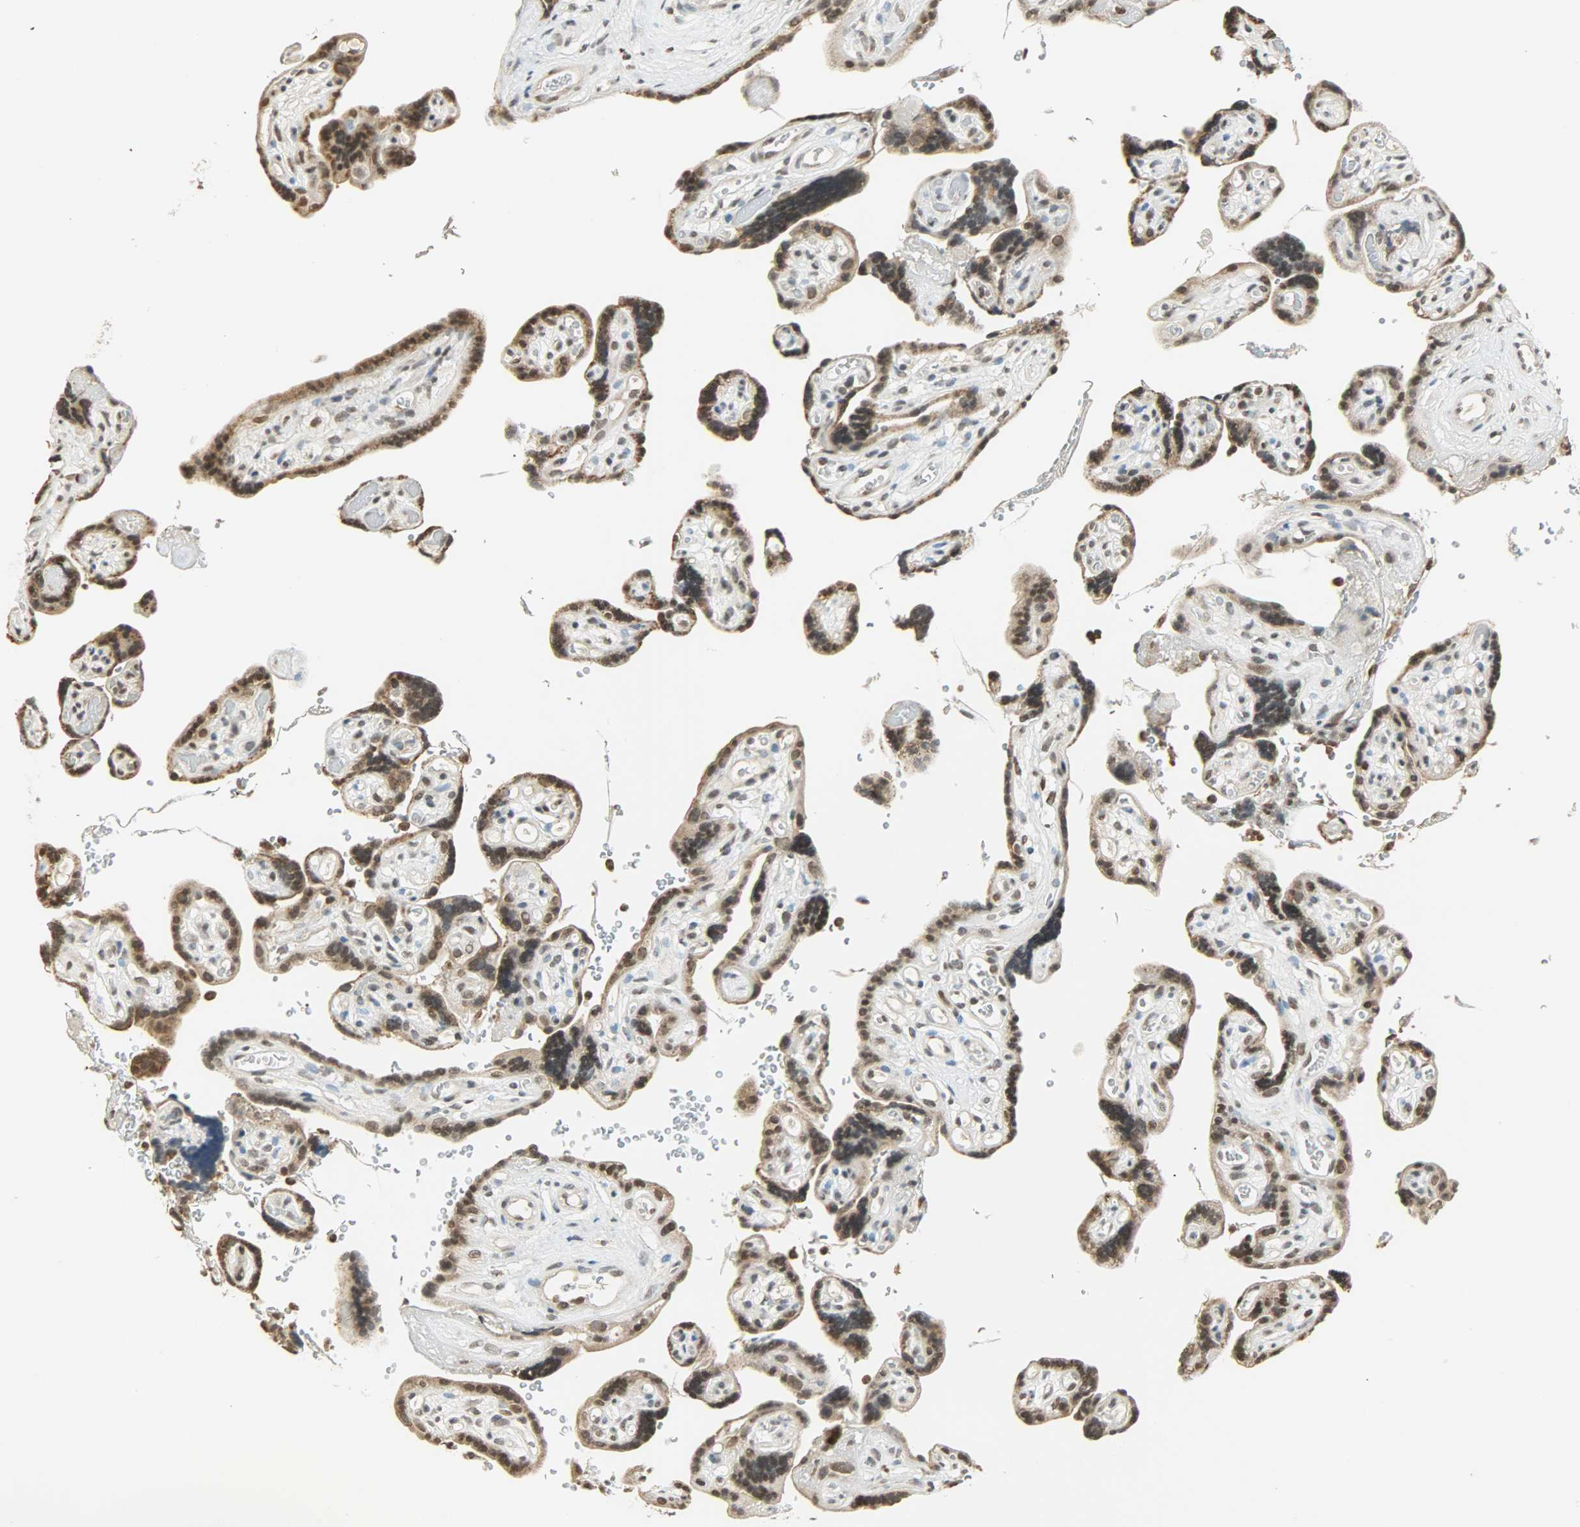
{"staining": {"intensity": "moderate", "quantity": "25%-75%", "location": "cytoplasmic/membranous,nuclear"}, "tissue": "placenta", "cell_type": "Trophoblastic cells", "image_type": "normal", "snomed": [{"axis": "morphology", "description": "Normal tissue, NOS"}, {"axis": "topography", "description": "Placenta"}], "caption": "Immunohistochemical staining of unremarkable placenta demonstrates 25%-75% levels of moderate cytoplasmic/membranous,nuclear protein staining in approximately 25%-75% of trophoblastic cells.", "gene": "SMARCA5", "patient": {"sex": "female", "age": 30}}